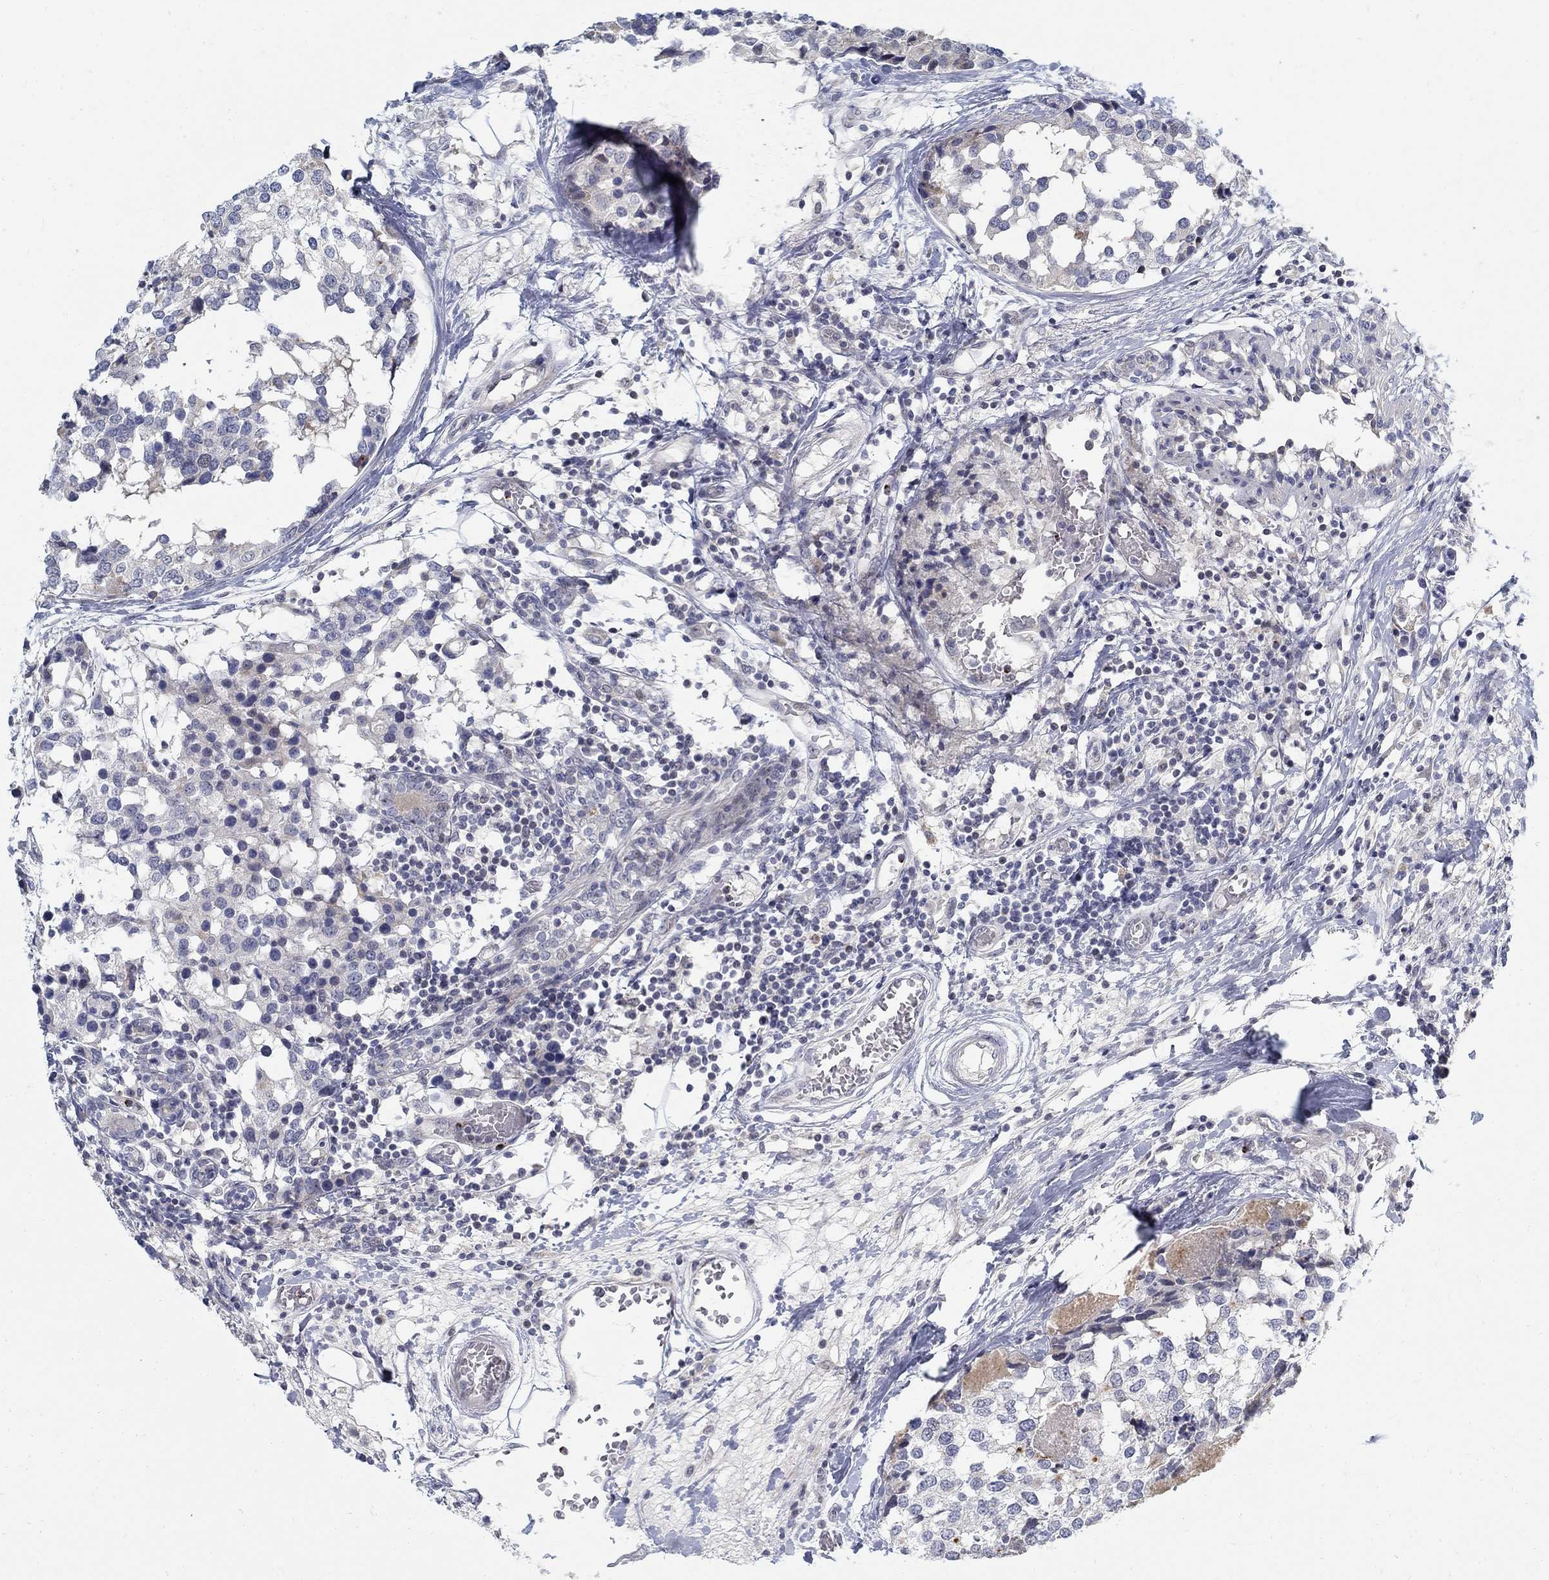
{"staining": {"intensity": "negative", "quantity": "none", "location": "none"}, "tissue": "breast cancer", "cell_type": "Tumor cells", "image_type": "cancer", "snomed": [{"axis": "morphology", "description": "Lobular carcinoma"}, {"axis": "topography", "description": "Breast"}], "caption": "Micrograph shows no significant protein positivity in tumor cells of lobular carcinoma (breast). (DAB (3,3'-diaminobenzidine) immunohistochemistry (IHC) visualized using brightfield microscopy, high magnification).", "gene": "ANO7", "patient": {"sex": "female", "age": 59}}